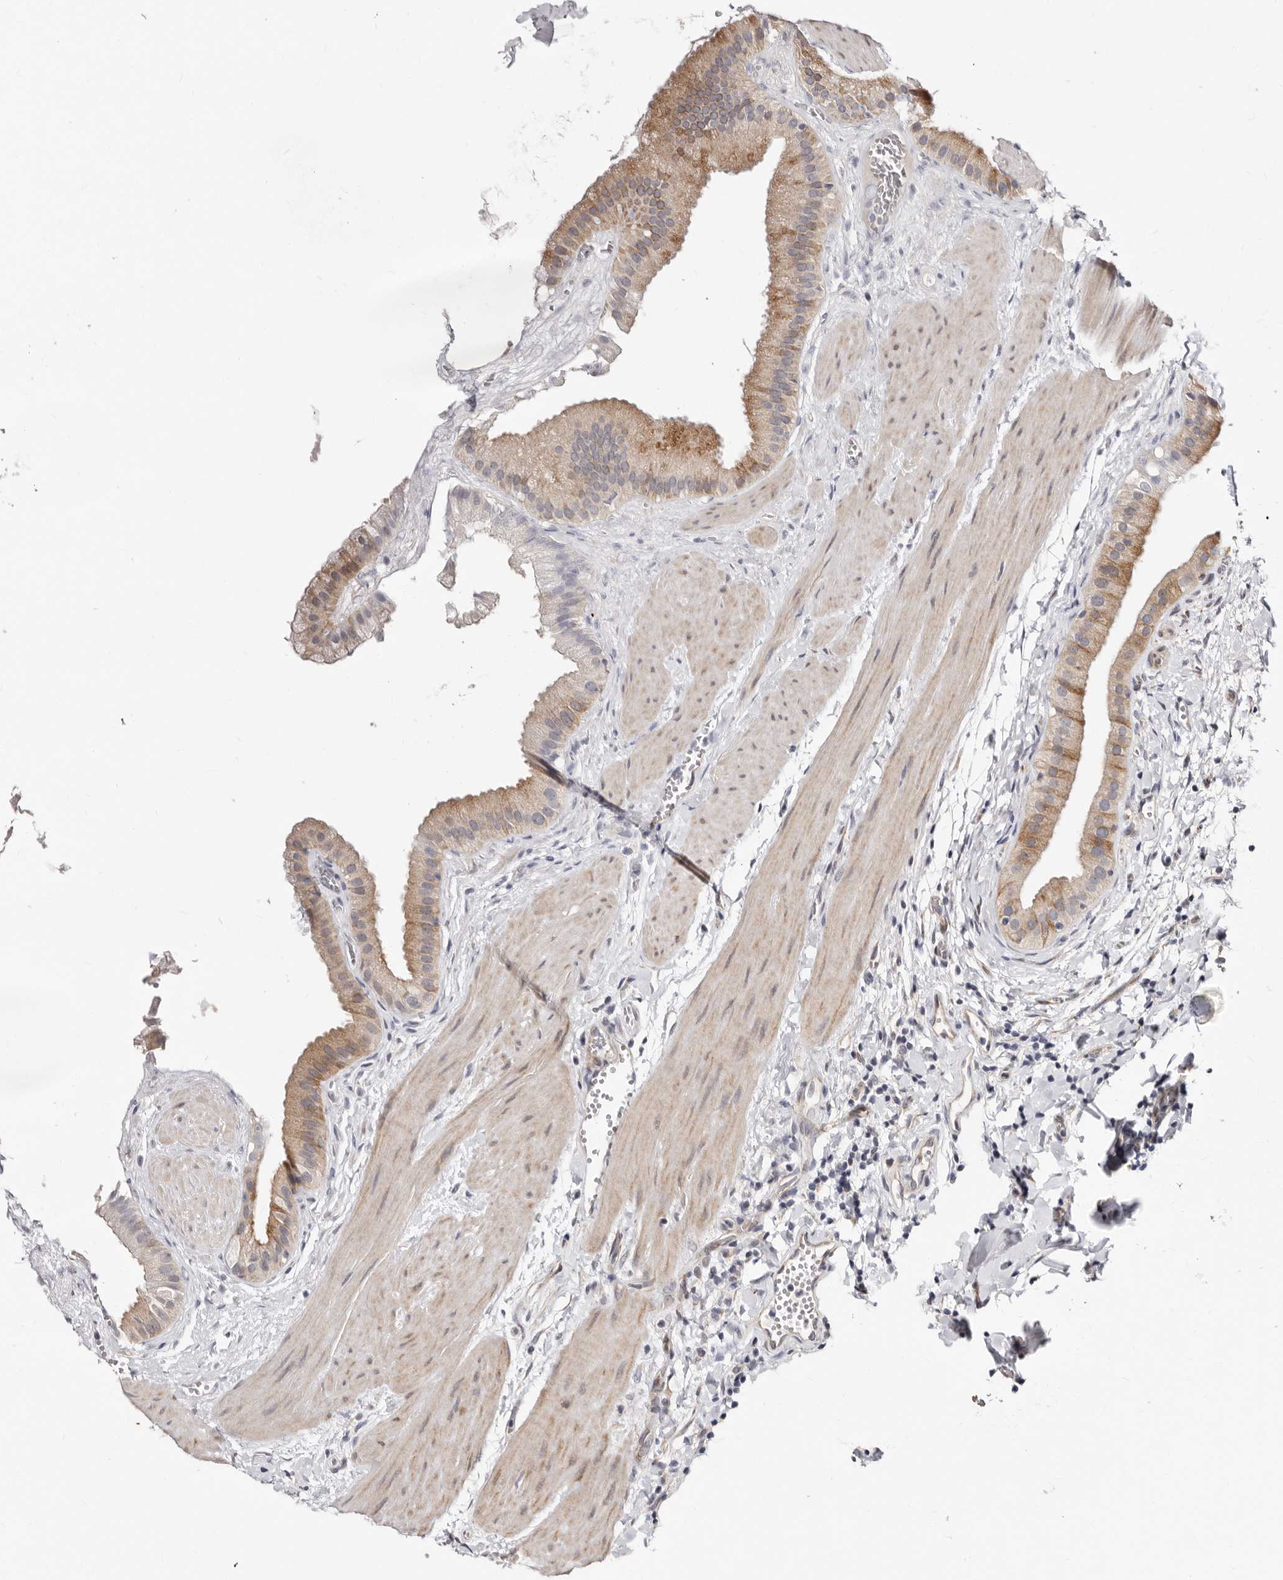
{"staining": {"intensity": "moderate", "quantity": ">75%", "location": "cytoplasmic/membranous"}, "tissue": "gallbladder", "cell_type": "Glandular cells", "image_type": "normal", "snomed": [{"axis": "morphology", "description": "Normal tissue, NOS"}, {"axis": "topography", "description": "Gallbladder"}], "caption": "Gallbladder stained with a brown dye shows moderate cytoplasmic/membranous positive positivity in approximately >75% of glandular cells.", "gene": "KLHL4", "patient": {"sex": "male", "age": 55}}